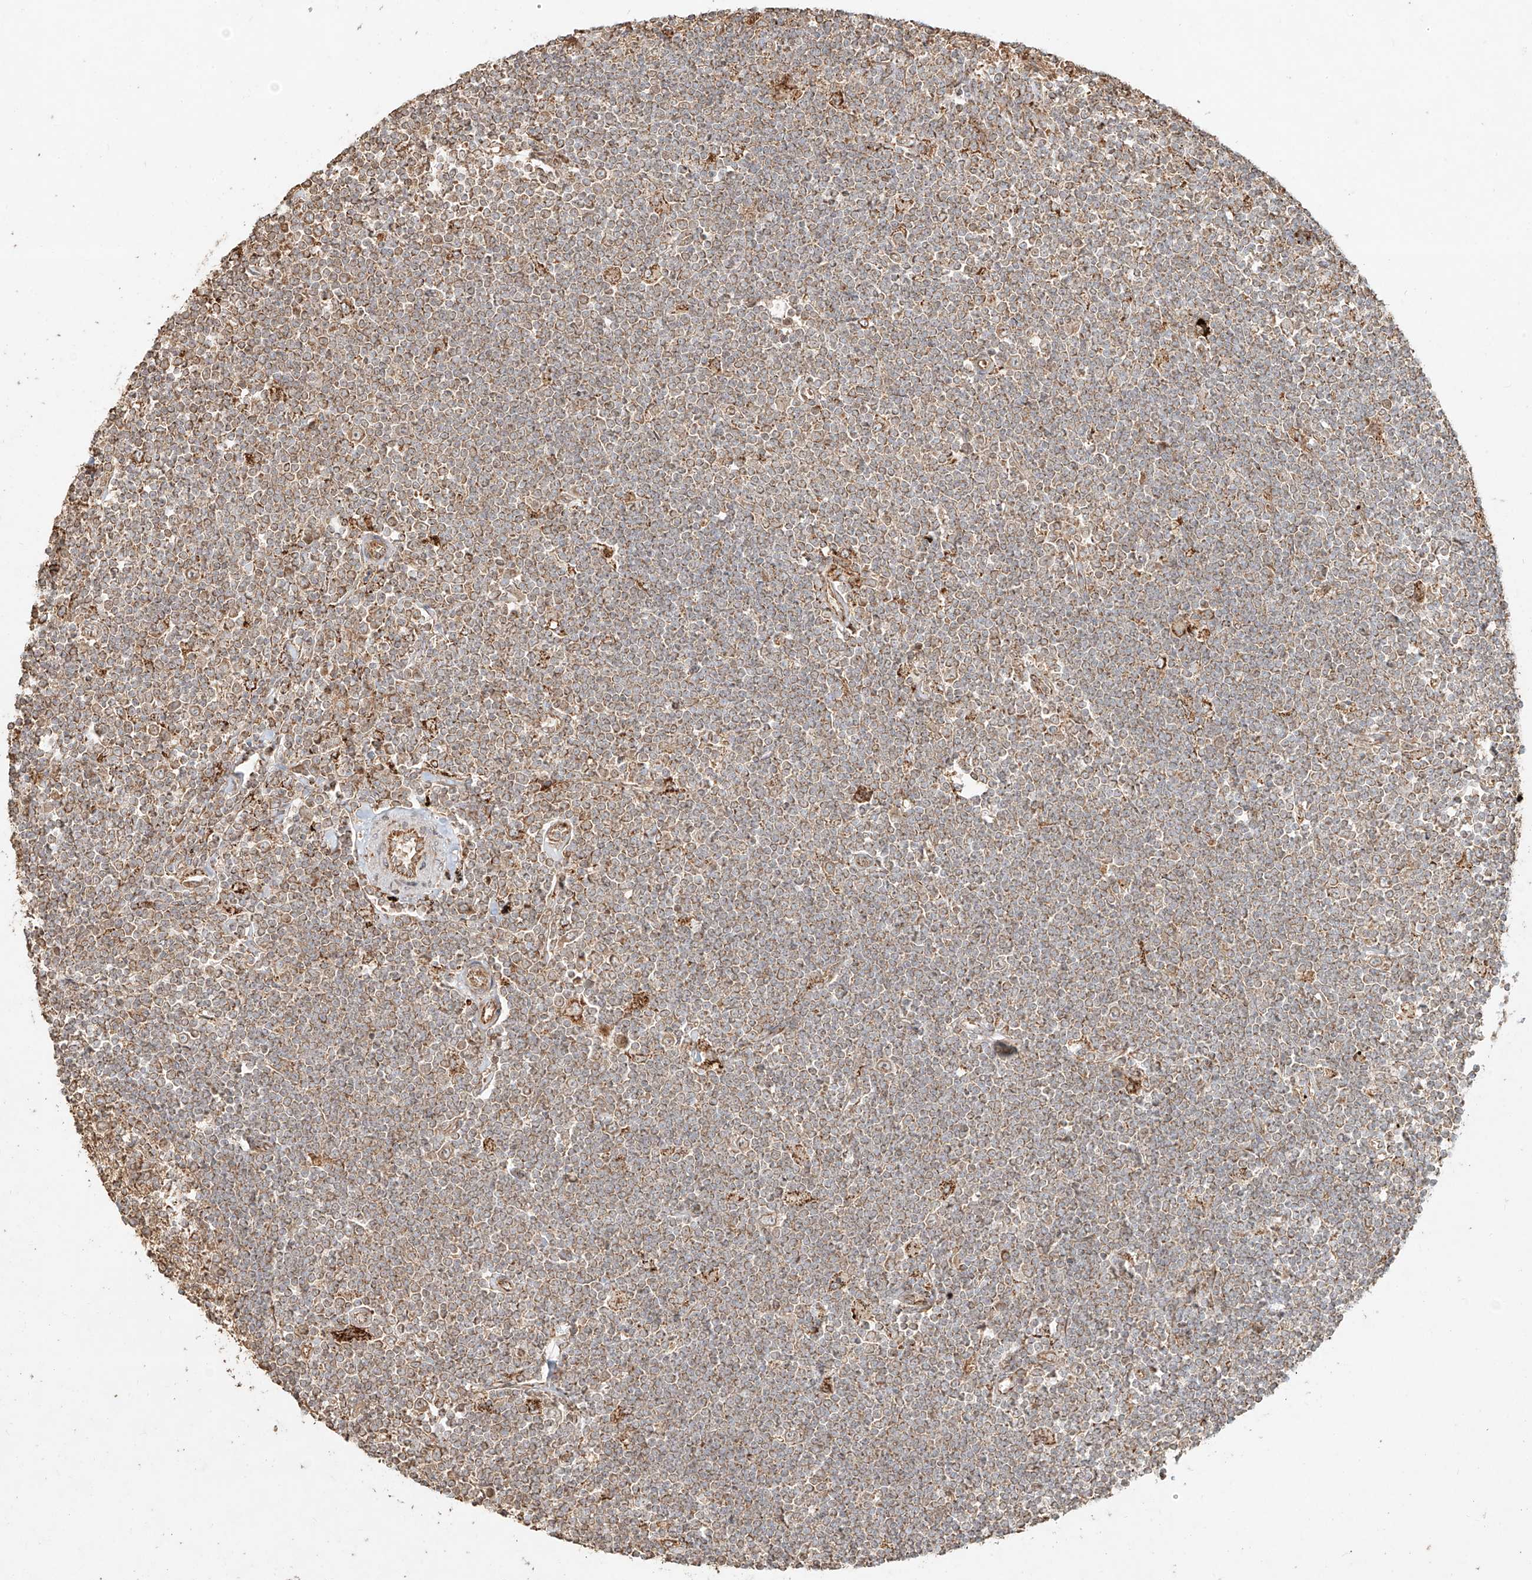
{"staining": {"intensity": "moderate", "quantity": ">75%", "location": "cytoplasmic/membranous"}, "tissue": "lymphoma", "cell_type": "Tumor cells", "image_type": "cancer", "snomed": [{"axis": "morphology", "description": "Malignant lymphoma, non-Hodgkin's type, Low grade"}, {"axis": "topography", "description": "Spleen"}], "caption": "The immunohistochemical stain shows moderate cytoplasmic/membranous staining in tumor cells of lymphoma tissue. (DAB IHC with brightfield microscopy, high magnification).", "gene": "EFNB1", "patient": {"sex": "male", "age": 76}}